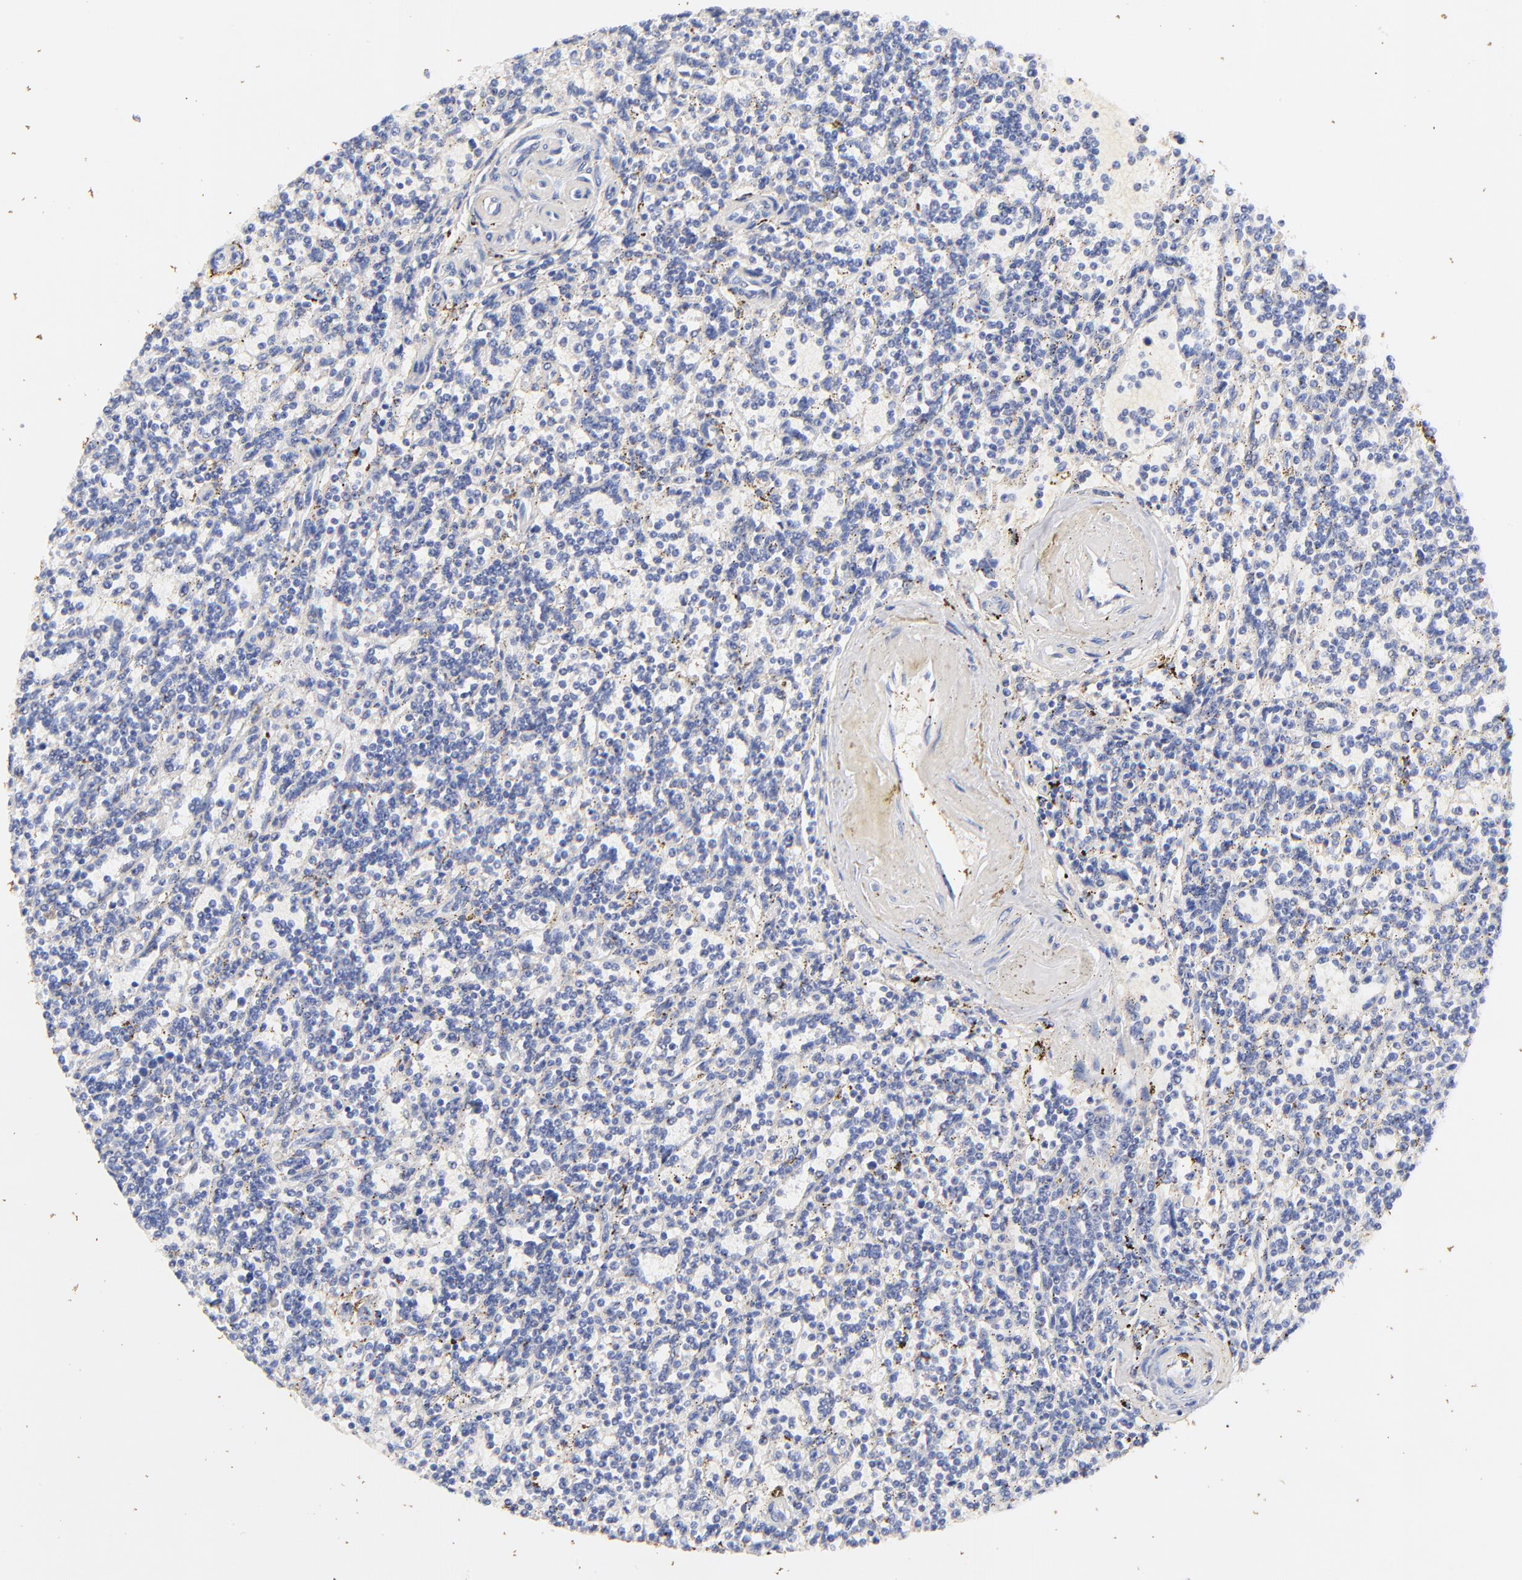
{"staining": {"intensity": "negative", "quantity": "none", "location": "none"}, "tissue": "lymphoma", "cell_type": "Tumor cells", "image_type": "cancer", "snomed": [{"axis": "morphology", "description": "Malignant lymphoma, non-Hodgkin's type, Low grade"}, {"axis": "topography", "description": "Spleen"}], "caption": "This is an immunohistochemistry (IHC) photomicrograph of lymphoma. There is no expression in tumor cells.", "gene": "IGLV7-43", "patient": {"sex": "male", "age": 73}}